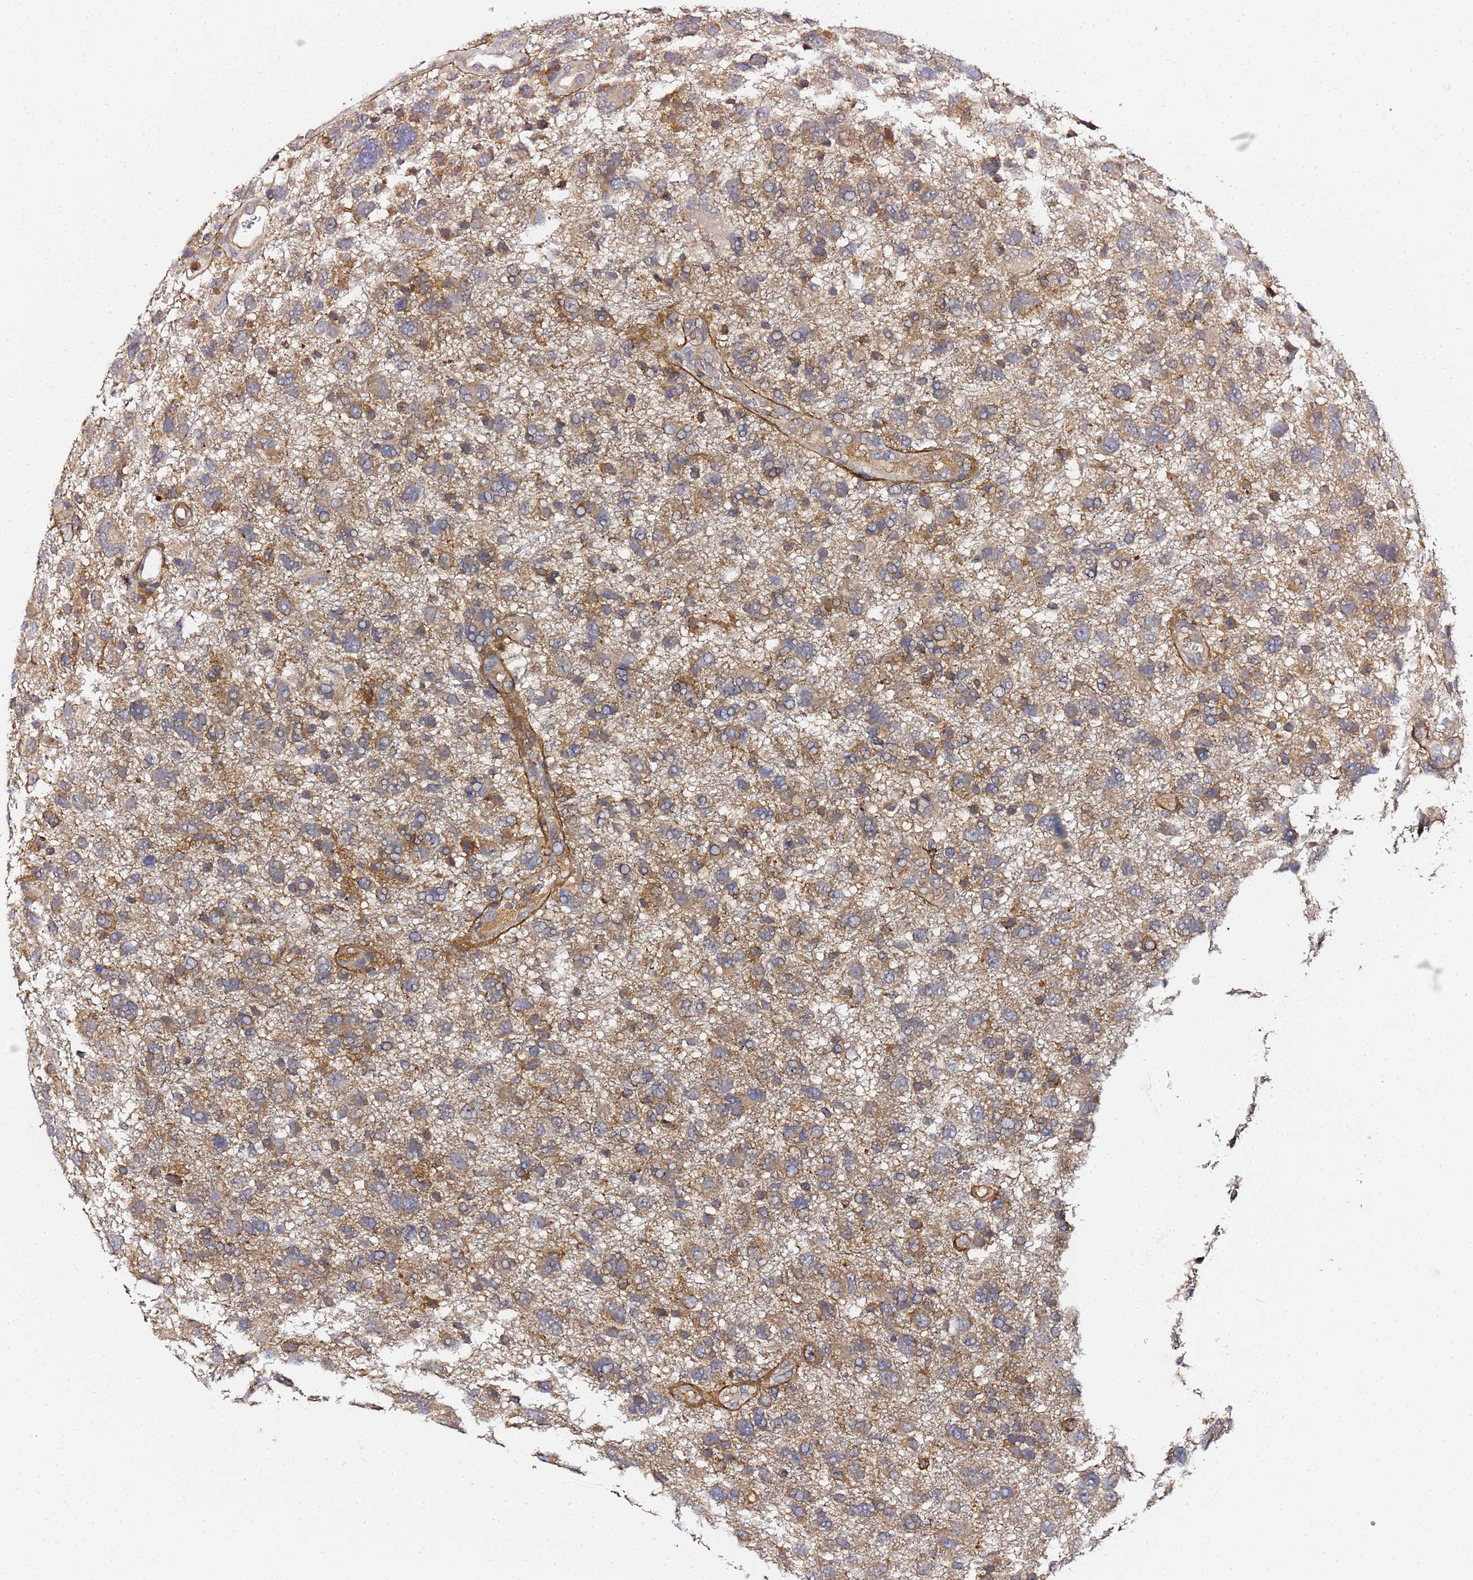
{"staining": {"intensity": "weak", "quantity": ">75%", "location": "cytoplasmic/membranous"}, "tissue": "glioma", "cell_type": "Tumor cells", "image_type": "cancer", "snomed": [{"axis": "morphology", "description": "Glioma, malignant, High grade"}, {"axis": "topography", "description": "Brain"}], "caption": "Immunohistochemistry (IHC) image of glioma stained for a protein (brown), which reveals low levels of weak cytoplasmic/membranous expression in approximately >75% of tumor cells.", "gene": "LRRC69", "patient": {"sex": "male", "age": 61}}